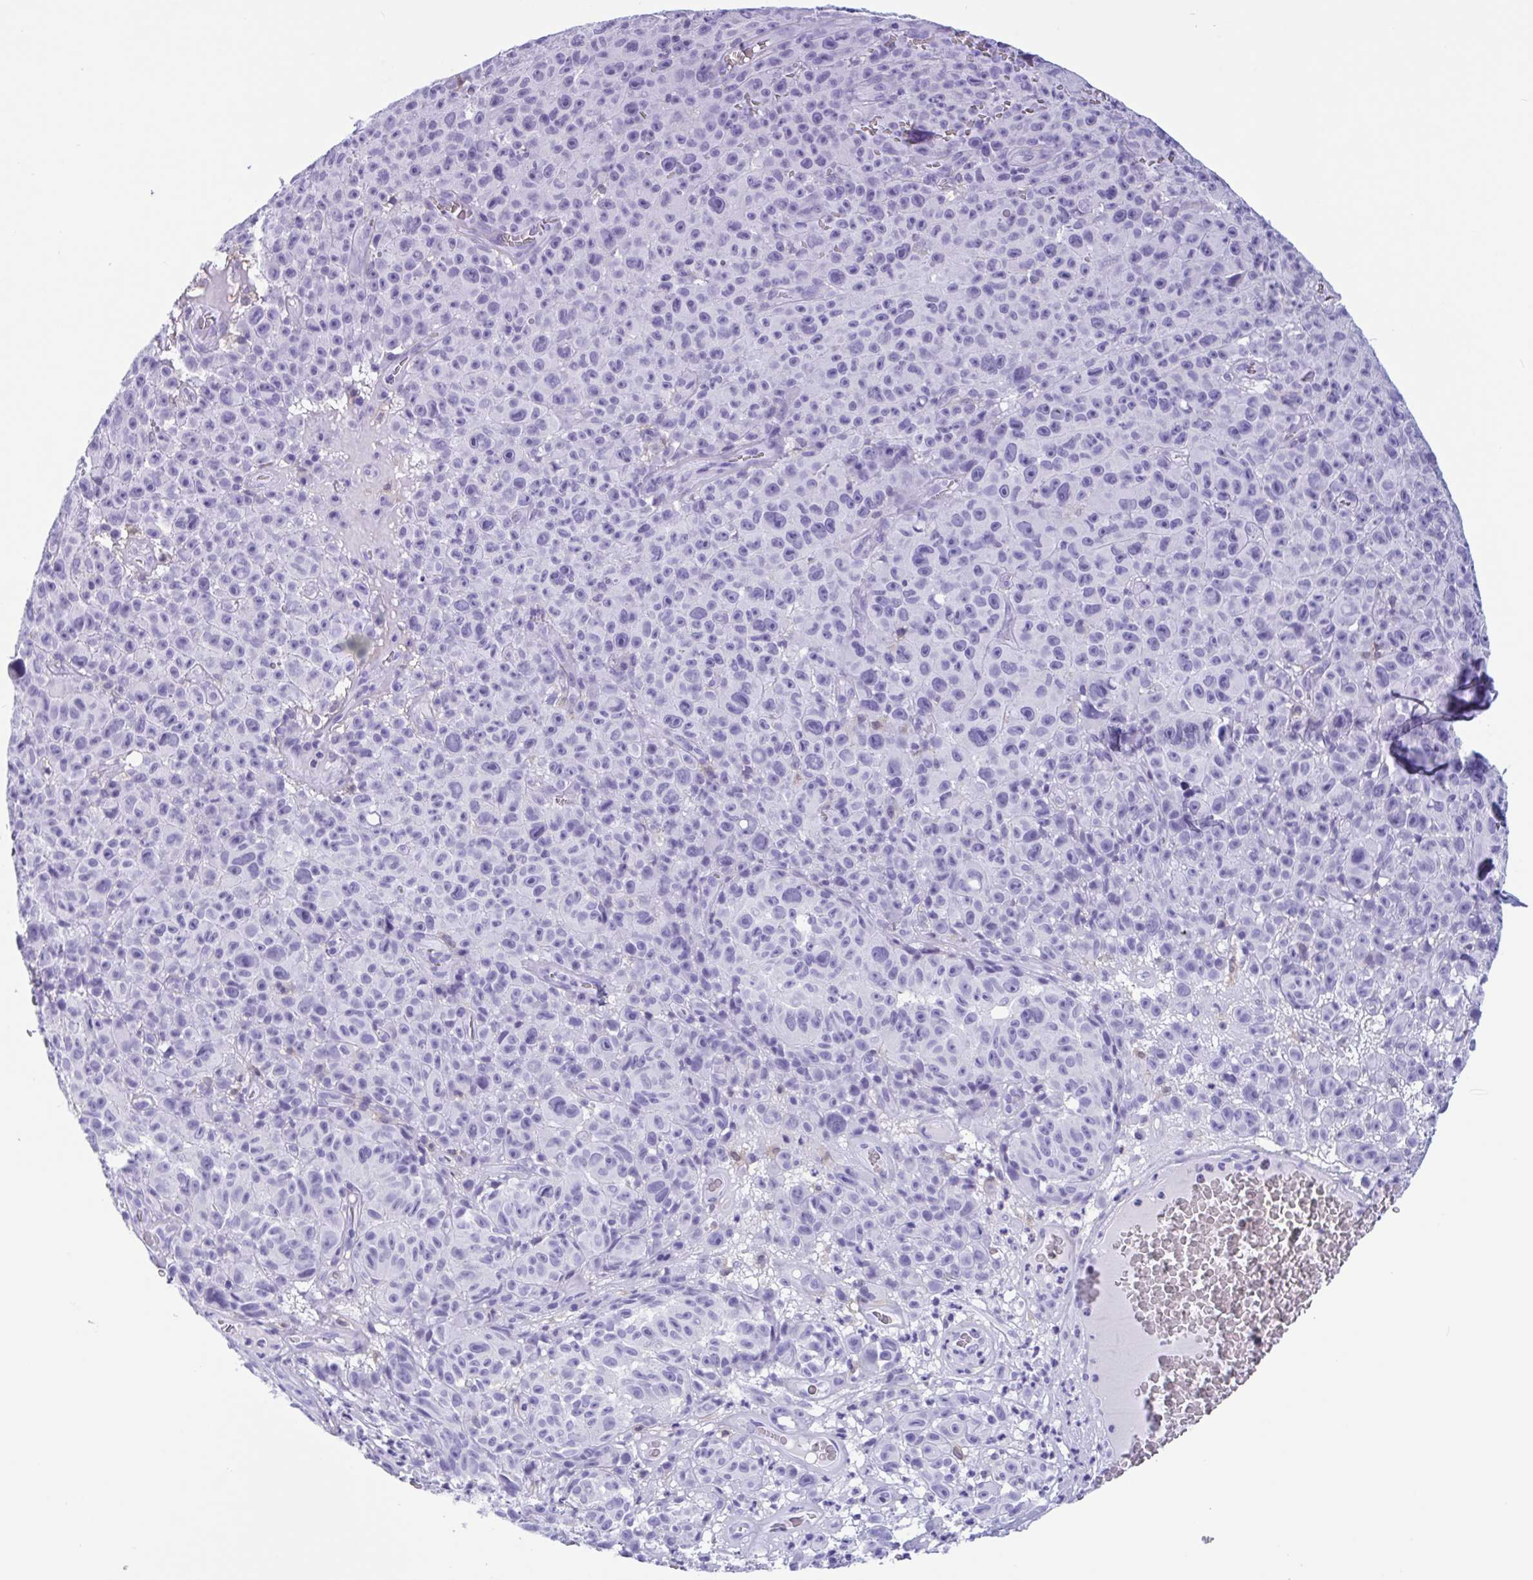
{"staining": {"intensity": "negative", "quantity": "none", "location": "none"}, "tissue": "melanoma", "cell_type": "Tumor cells", "image_type": "cancer", "snomed": [{"axis": "morphology", "description": "Malignant melanoma, NOS"}, {"axis": "topography", "description": "Skin"}], "caption": "The image demonstrates no significant expression in tumor cells of malignant melanoma.", "gene": "ZNF850", "patient": {"sex": "female", "age": 82}}